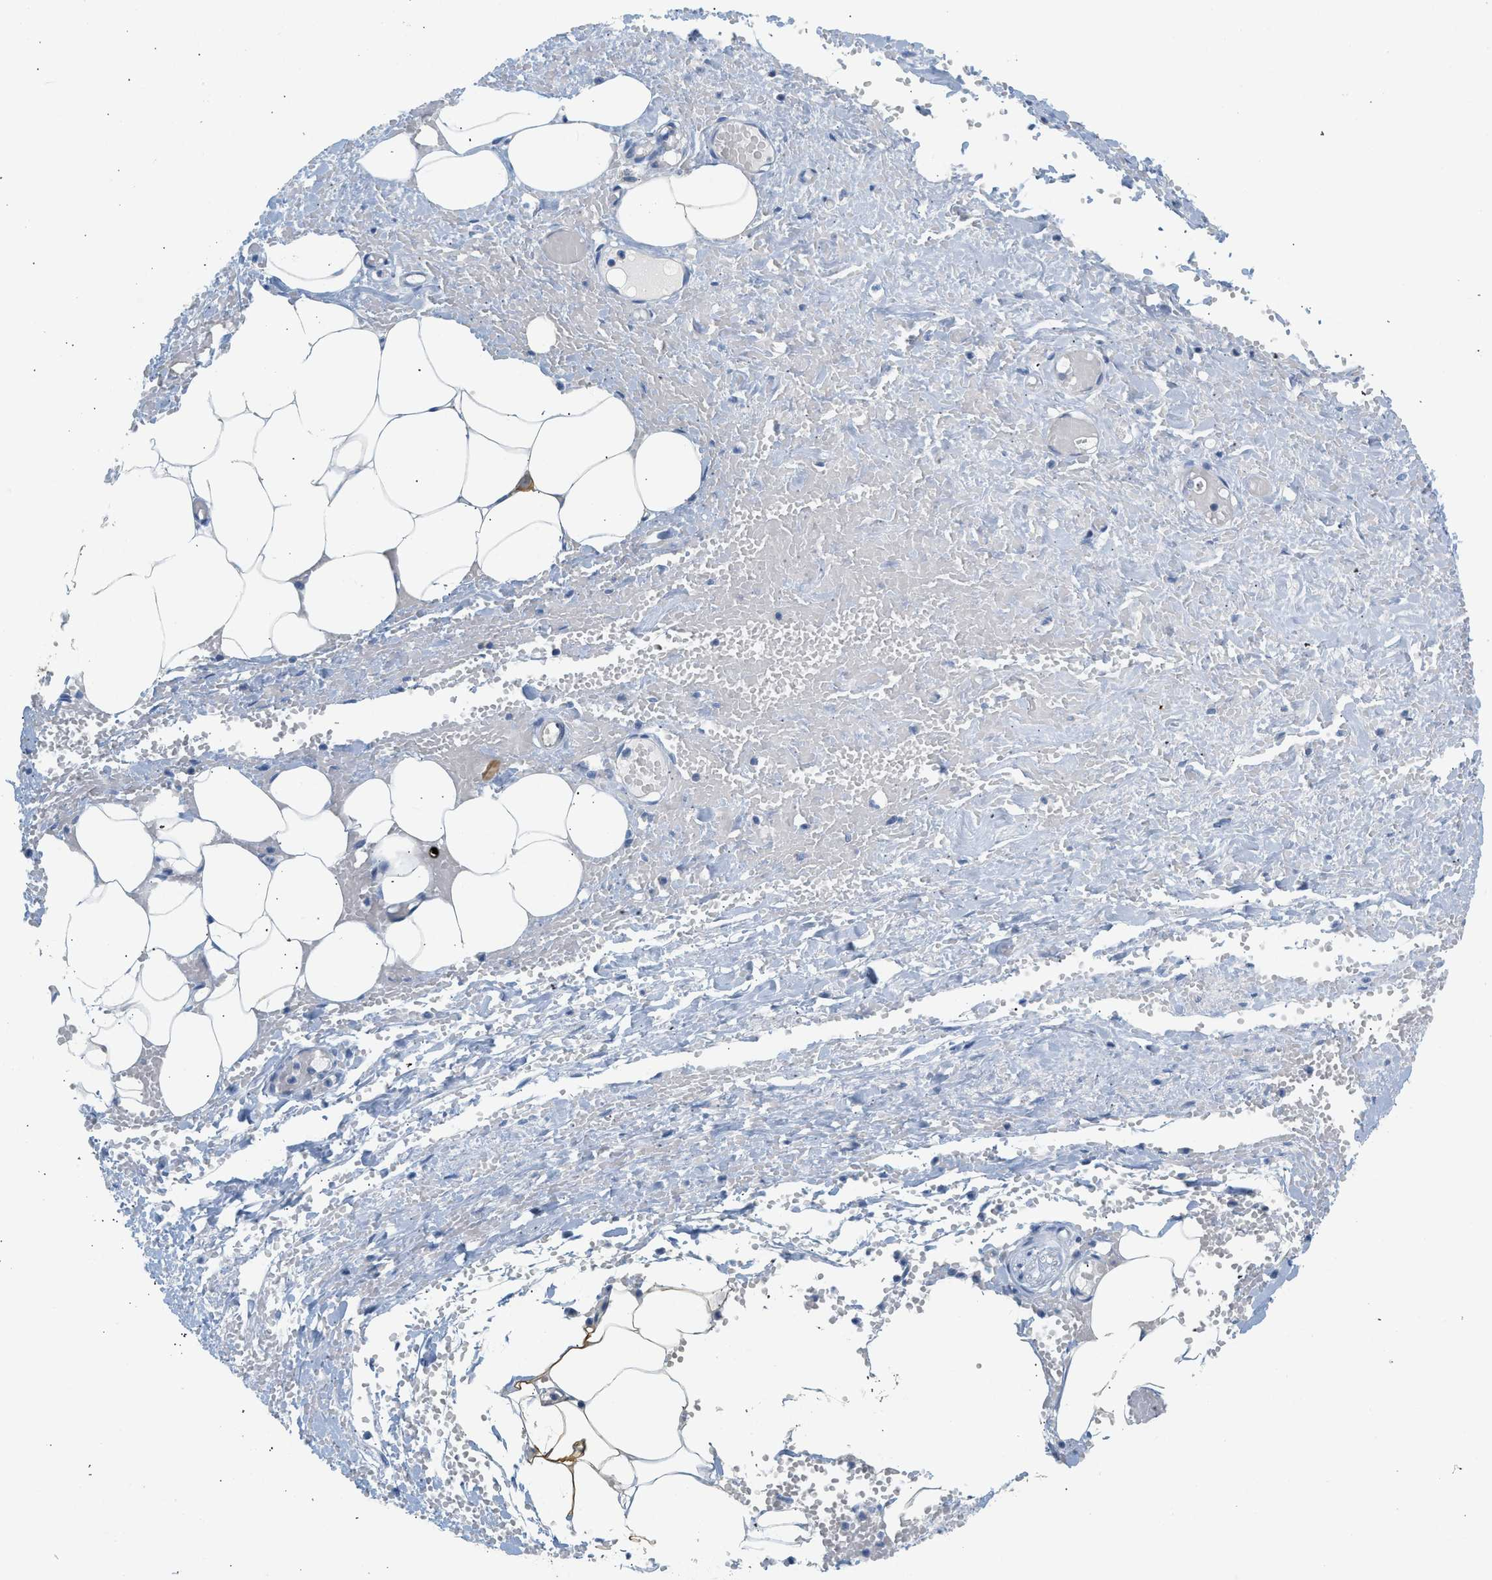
{"staining": {"intensity": "negative", "quantity": "none", "location": "none"}, "tissue": "adipose tissue", "cell_type": "Adipocytes", "image_type": "normal", "snomed": [{"axis": "morphology", "description": "Normal tissue, NOS"}, {"axis": "topography", "description": "Soft tissue"}, {"axis": "topography", "description": "Vascular tissue"}], "caption": "IHC histopathology image of normal adipose tissue stained for a protein (brown), which demonstrates no positivity in adipocytes. Brightfield microscopy of immunohistochemistry stained with DAB (3,3'-diaminobenzidine) (brown) and hematoxylin (blue), captured at high magnification.", "gene": "NDUFS8", "patient": {"sex": "female", "age": 35}}